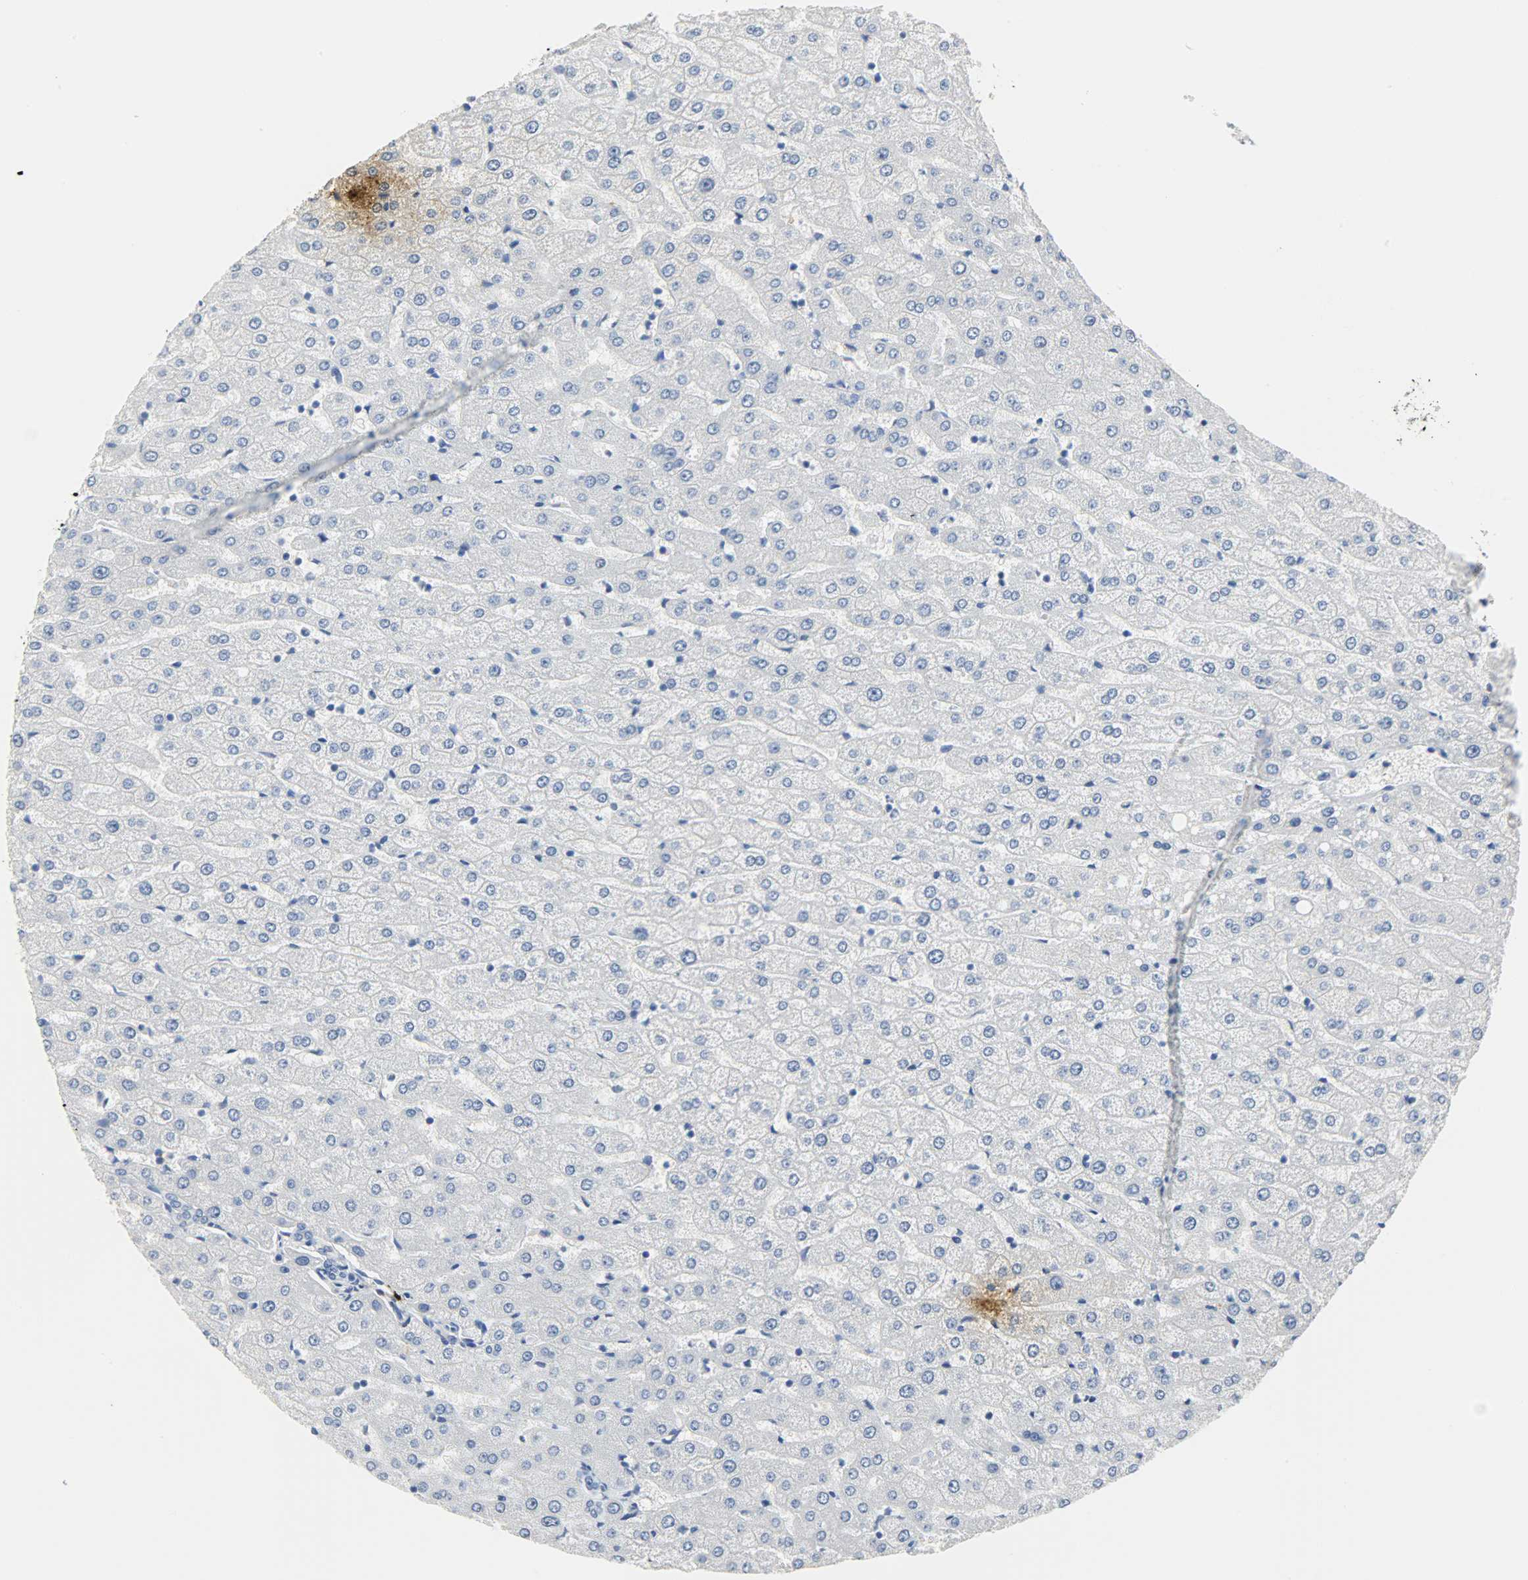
{"staining": {"intensity": "weak", "quantity": "<25%", "location": "cytoplasmic/membranous"}, "tissue": "liver", "cell_type": "Cholangiocytes", "image_type": "normal", "snomed": [{"axis": "morphology", "description": "Normal tissue, NOS"}, {"axis": "morphology", "description": "Fibrosis, NOS"}, {"axis": "topography", "description": "Liver"}], "caption": "Immunohistochemical staining of normal human liver demonstrates no significant positivity in cholangiocytes.", "gene": "CA3", "patient": {"sex": "female", "age": 29}}